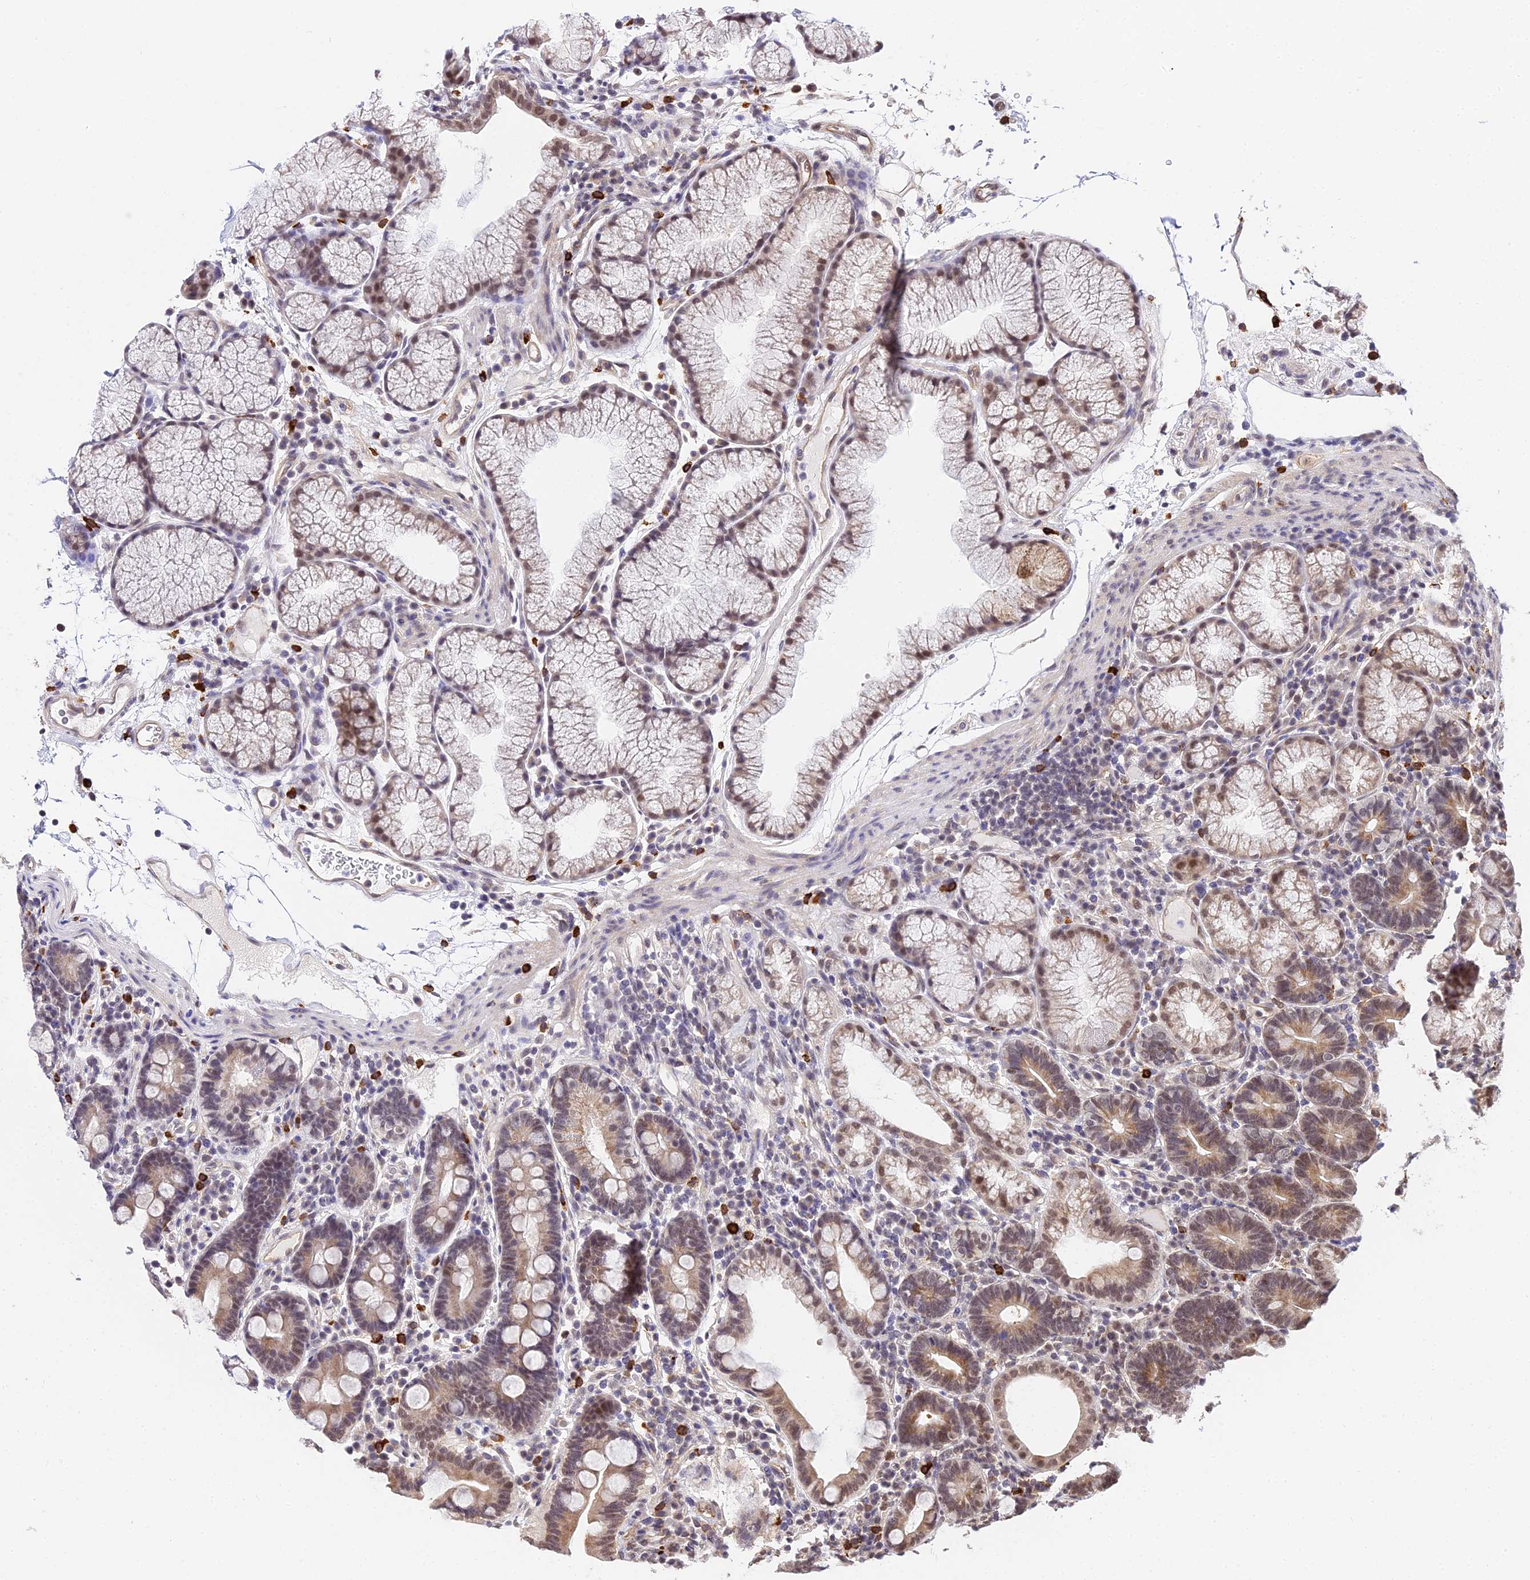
{"staining": {"intensity": "moderate", "quantity": "25%-75%", "location": "cytoplasmic/membranous"}, "tissue": "duodenum", "cell_type": "Glandular cells", "image_type": "normal", "snomed": [{"axis": "morphology", "description": "Normal tissue, NOS"}, {"axis": "topography", "description": "Duodenum"}], "caption": "Immunohistochemistry (IHC) of unremarkable duodenum demonstrates medium levels of moderate cytoplasmic/membranous staining in about 25%-75% of glandular cells.", "gene": "POLR2I", "patient": {"sex": "male", "age": 54}}